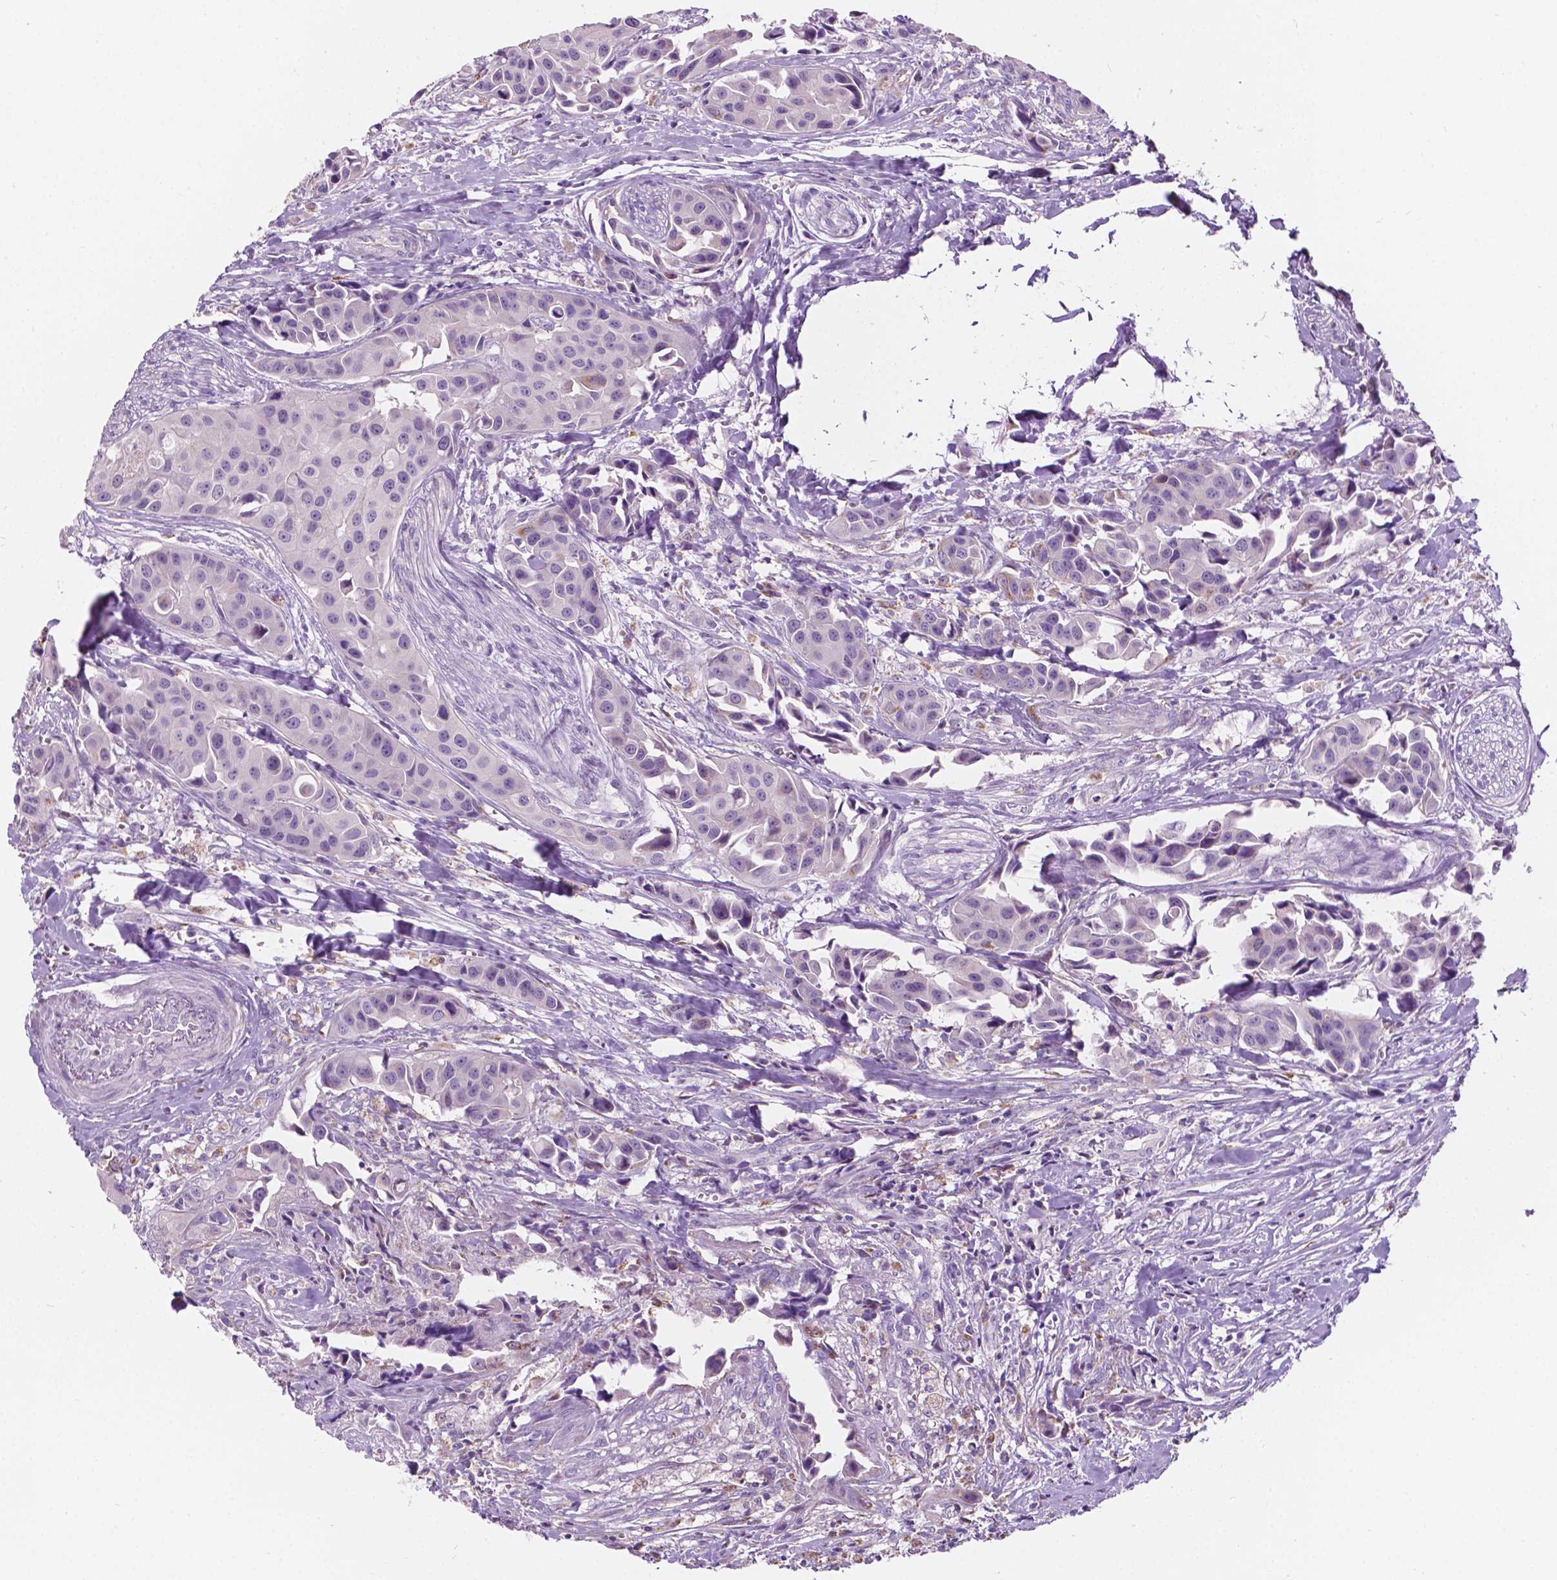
{"staining": {"intensity": "negative", "quantity": "none", "location": "none"}, "tissue": "head and neck cancer", "cell_type": "Tumor cells", "image_type": "cancer", "snomed": [{"axis": "morphology", "description": "Adenocarcinoma, NOS"}, {"axis": "topography", "description": "Head-Neck"}], "caption": "Tumor cells show no significant protein positivity in adenocarcinoma (head and neck). (IHC, brightfield microscopy, high magnification).", "gene": "NOS1AP", "patient": {"sex": "male", "age": 76}}